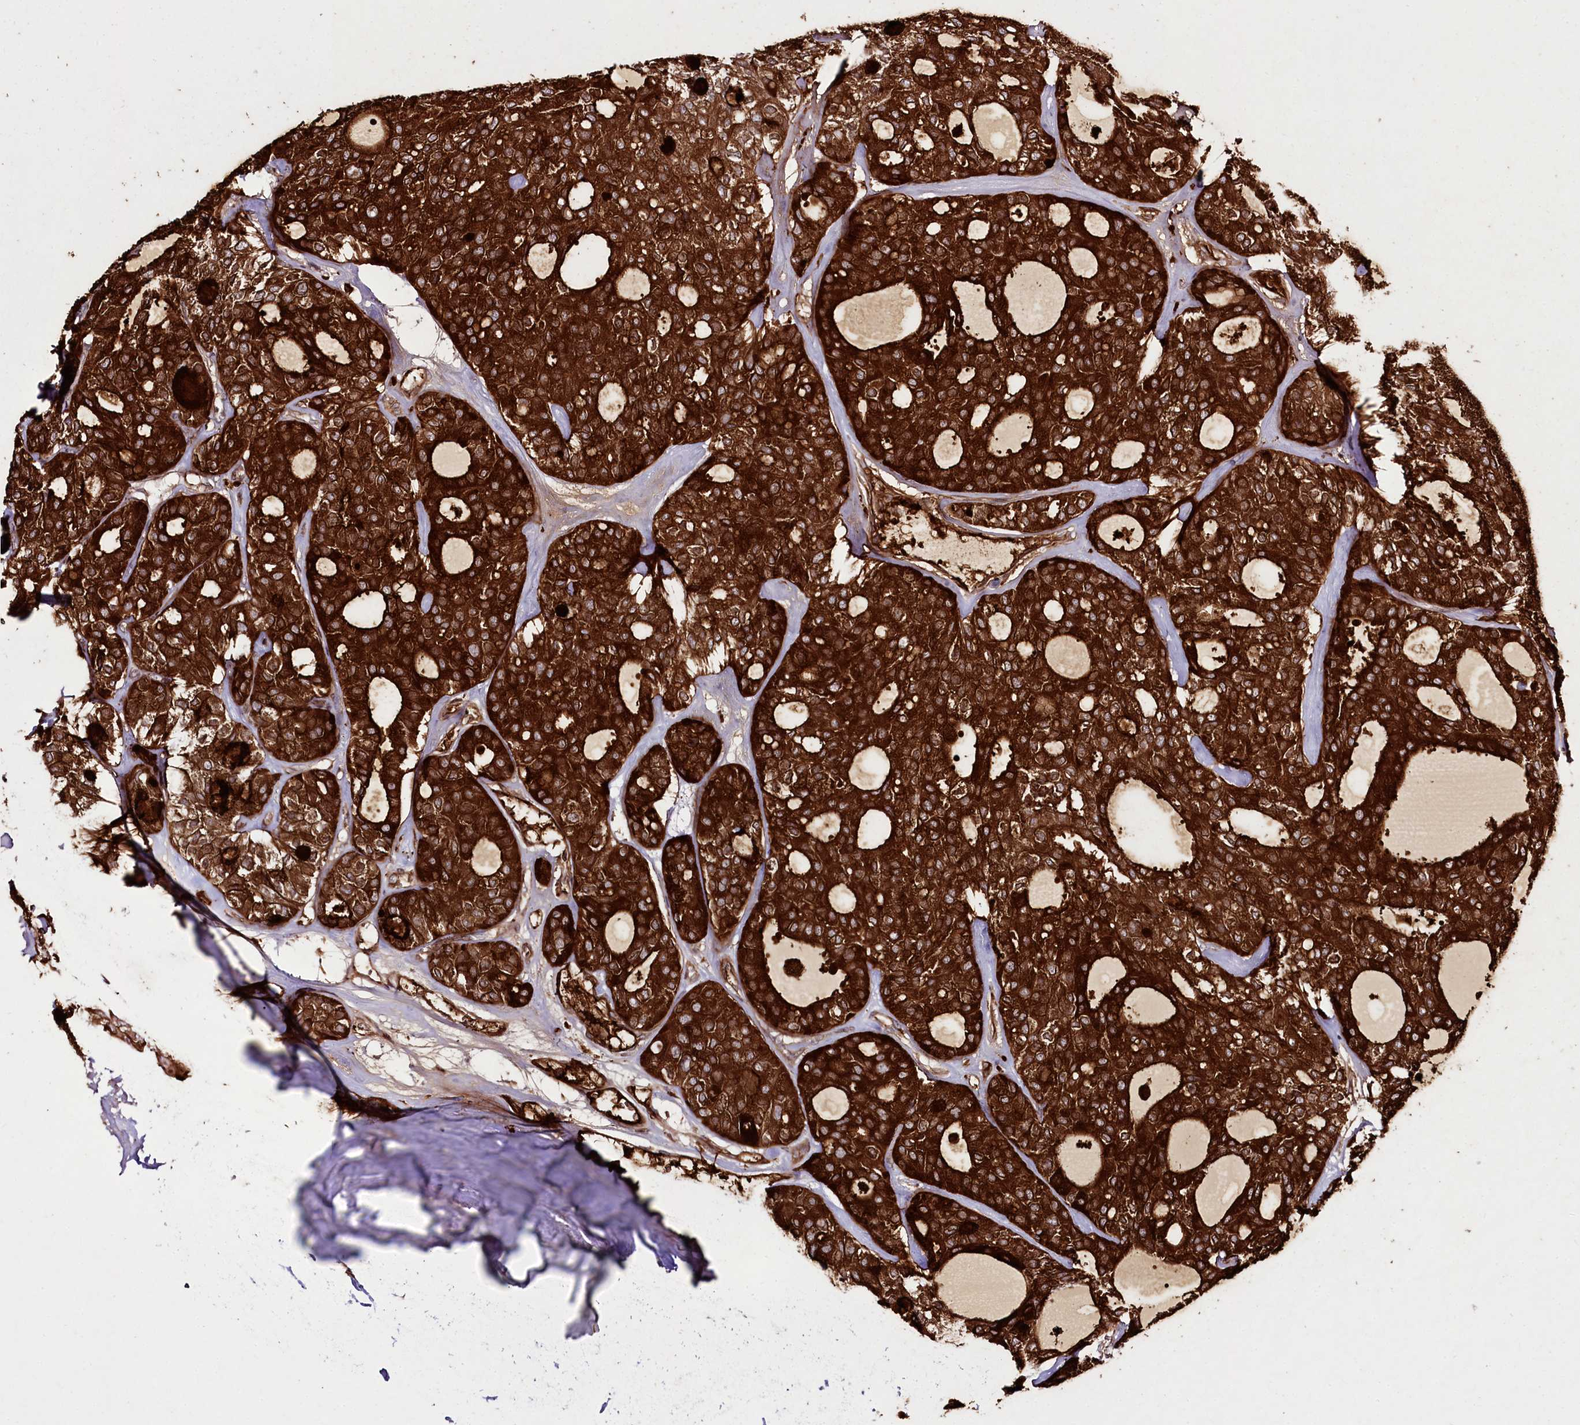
{"staining": {"intensity": "strong", "quantity": ">75%", "location": "cytoplasmic/membranous"}, "tissue": "thyroid cancer", "cell_type": "Tumor cells", "image_type": "cancer", "snomed": [{"axis": "morphology", "description": "Follicular adenoma carcinoma, NOS"}, {"axis": "topography", "description": "Thyroid gland"}], "caption": "Immunohistochemistry (DAB) staining of human thyroid cancer exhibits strong cytoplasmic/membranous protein positivity in approximately >75% of tumor cells. The staining was performed using DAB (3,3'-diaminobenzidine), with brown indicating positive protein expression. Nuclei are stained blue with hematoxylin.", "gene": "DHX29", "patient": {"sex": "male", "age": 75}}